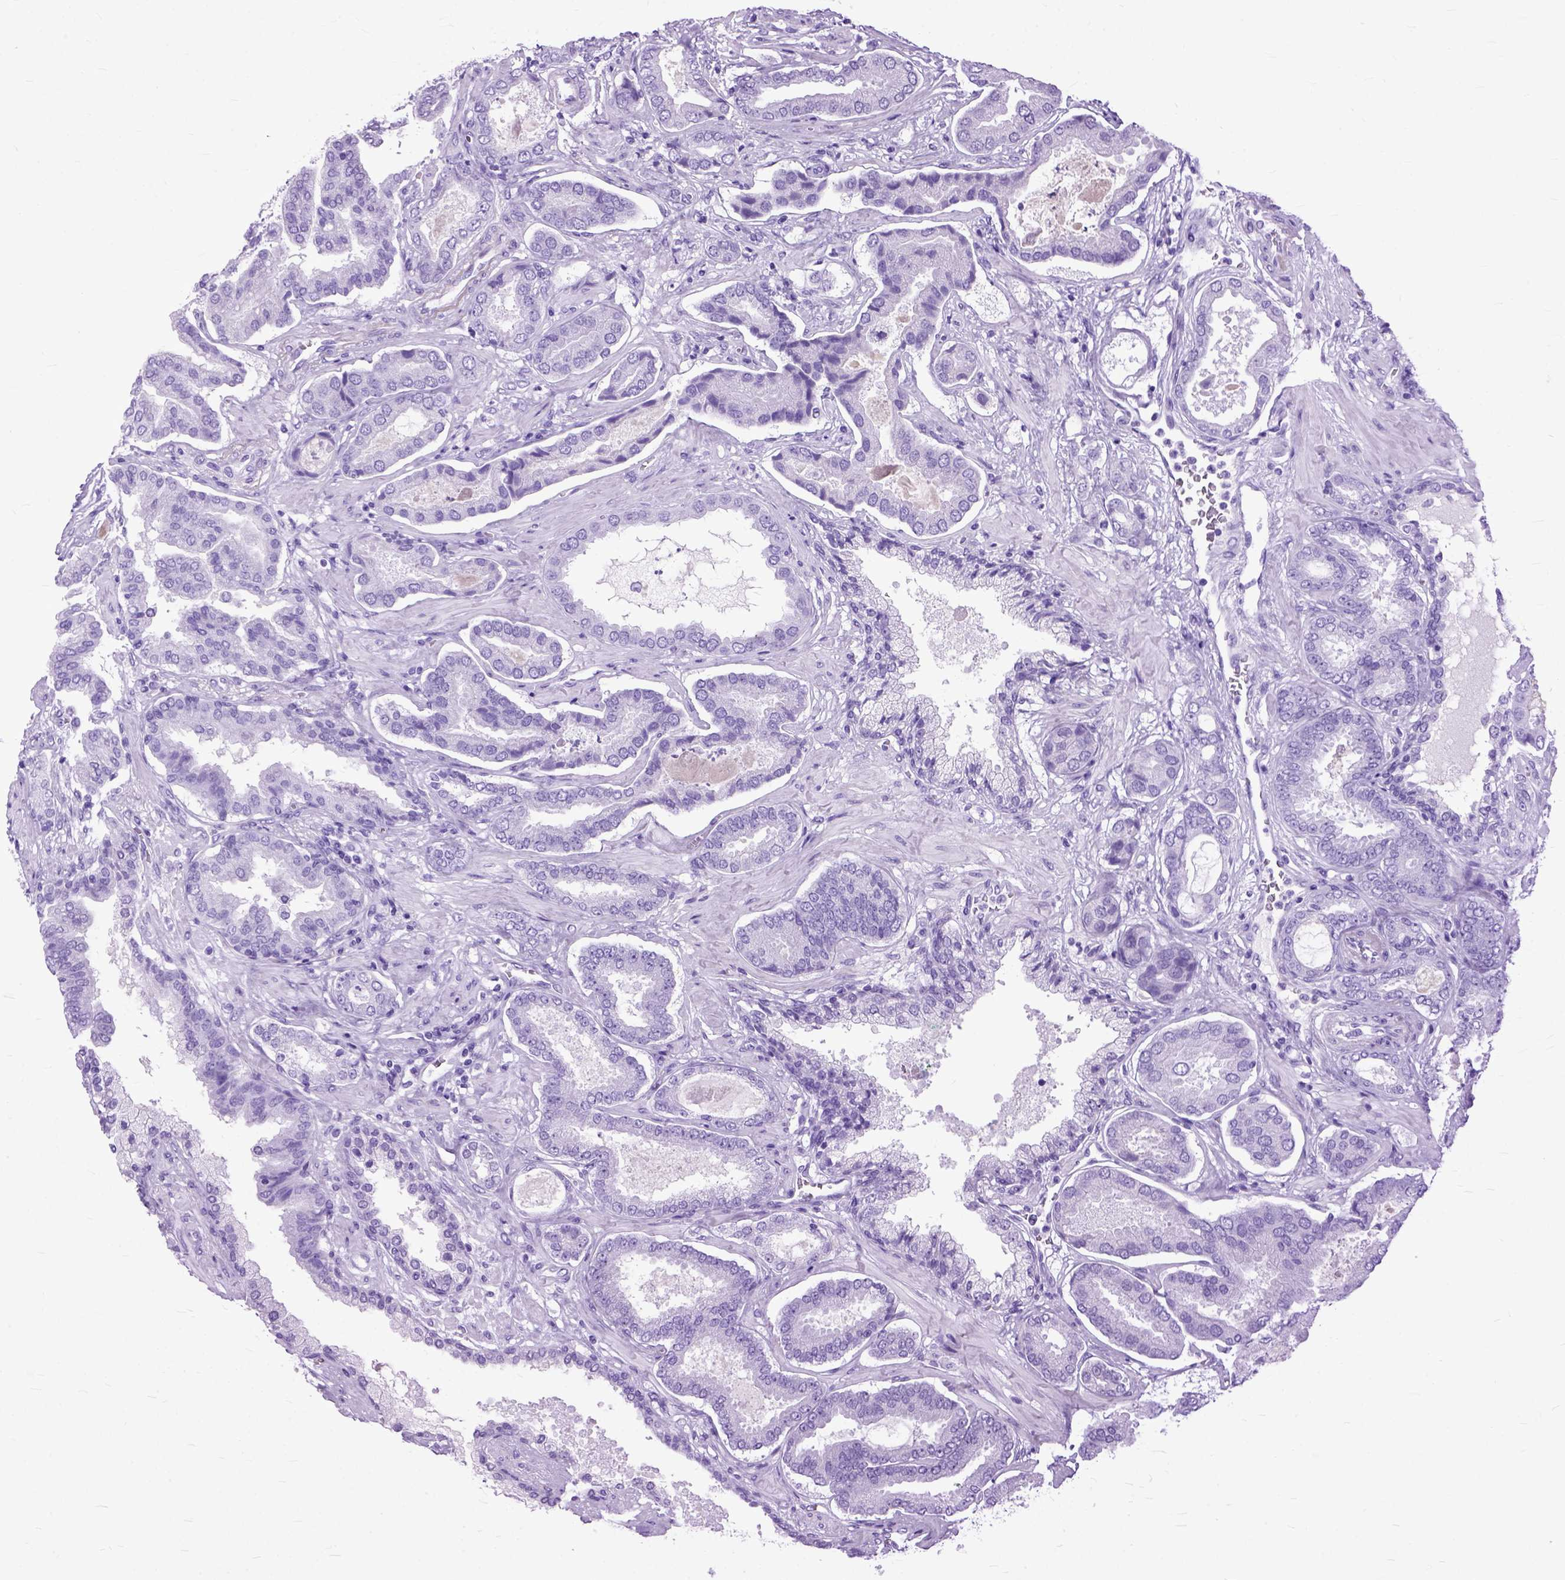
{"staining": {"intensity": "negative", "quantity": "none", "location": "none"}, "tissue": "prostate cancer", "cell_type": "Tumor cells", "image_type": "cancer", "snomed": [{"axis": "morphology", "description": "Adenocarcinoma, NOS"}, {"axis": "topography", "description": "Prostate"}], "caption": "Tumor cells show no significant protein staining in adenocarcinoma (prostate).", "gene": "GNGT1", "patient": {"sex": "male", "age": 64}}